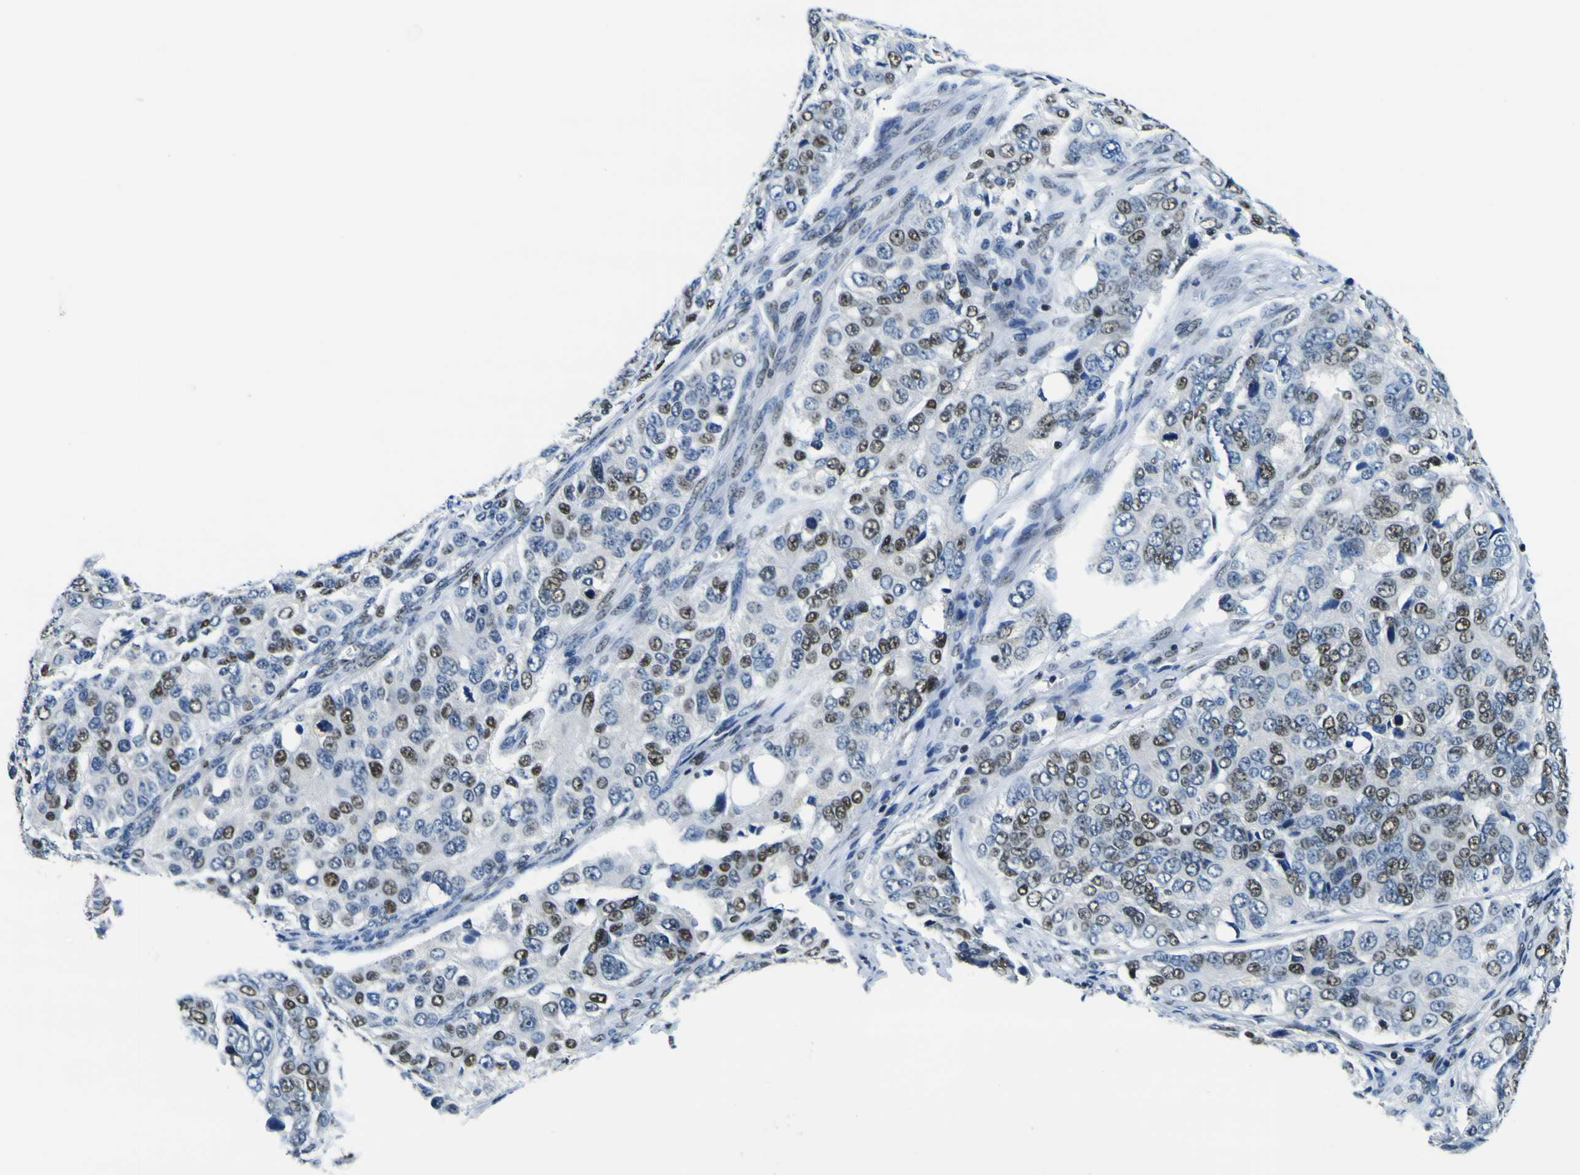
{"staining": {"intensity": "strong", "quantity": "25%-75%", "location": "nuclear"}, "tissue": "ovarian cancer", "cell_type": "Tumor cells", "image_type": "cancer", "snomed": [{"axis": "morphology", "description": "Carcinoma, endometroid"}, {"axis": "topography", "description": "Ovary"}], "caption": "The micrograph displays staining of endometroid carcinoma (ovarian), revealing strong nuclear protein staining (brown color) within tumor cells. Immunohistochemistry stains the protein of interest in brown and the nuclei are stained blue.", "gene": "SP1", "patient": {"sex": "female", "age": 51}}